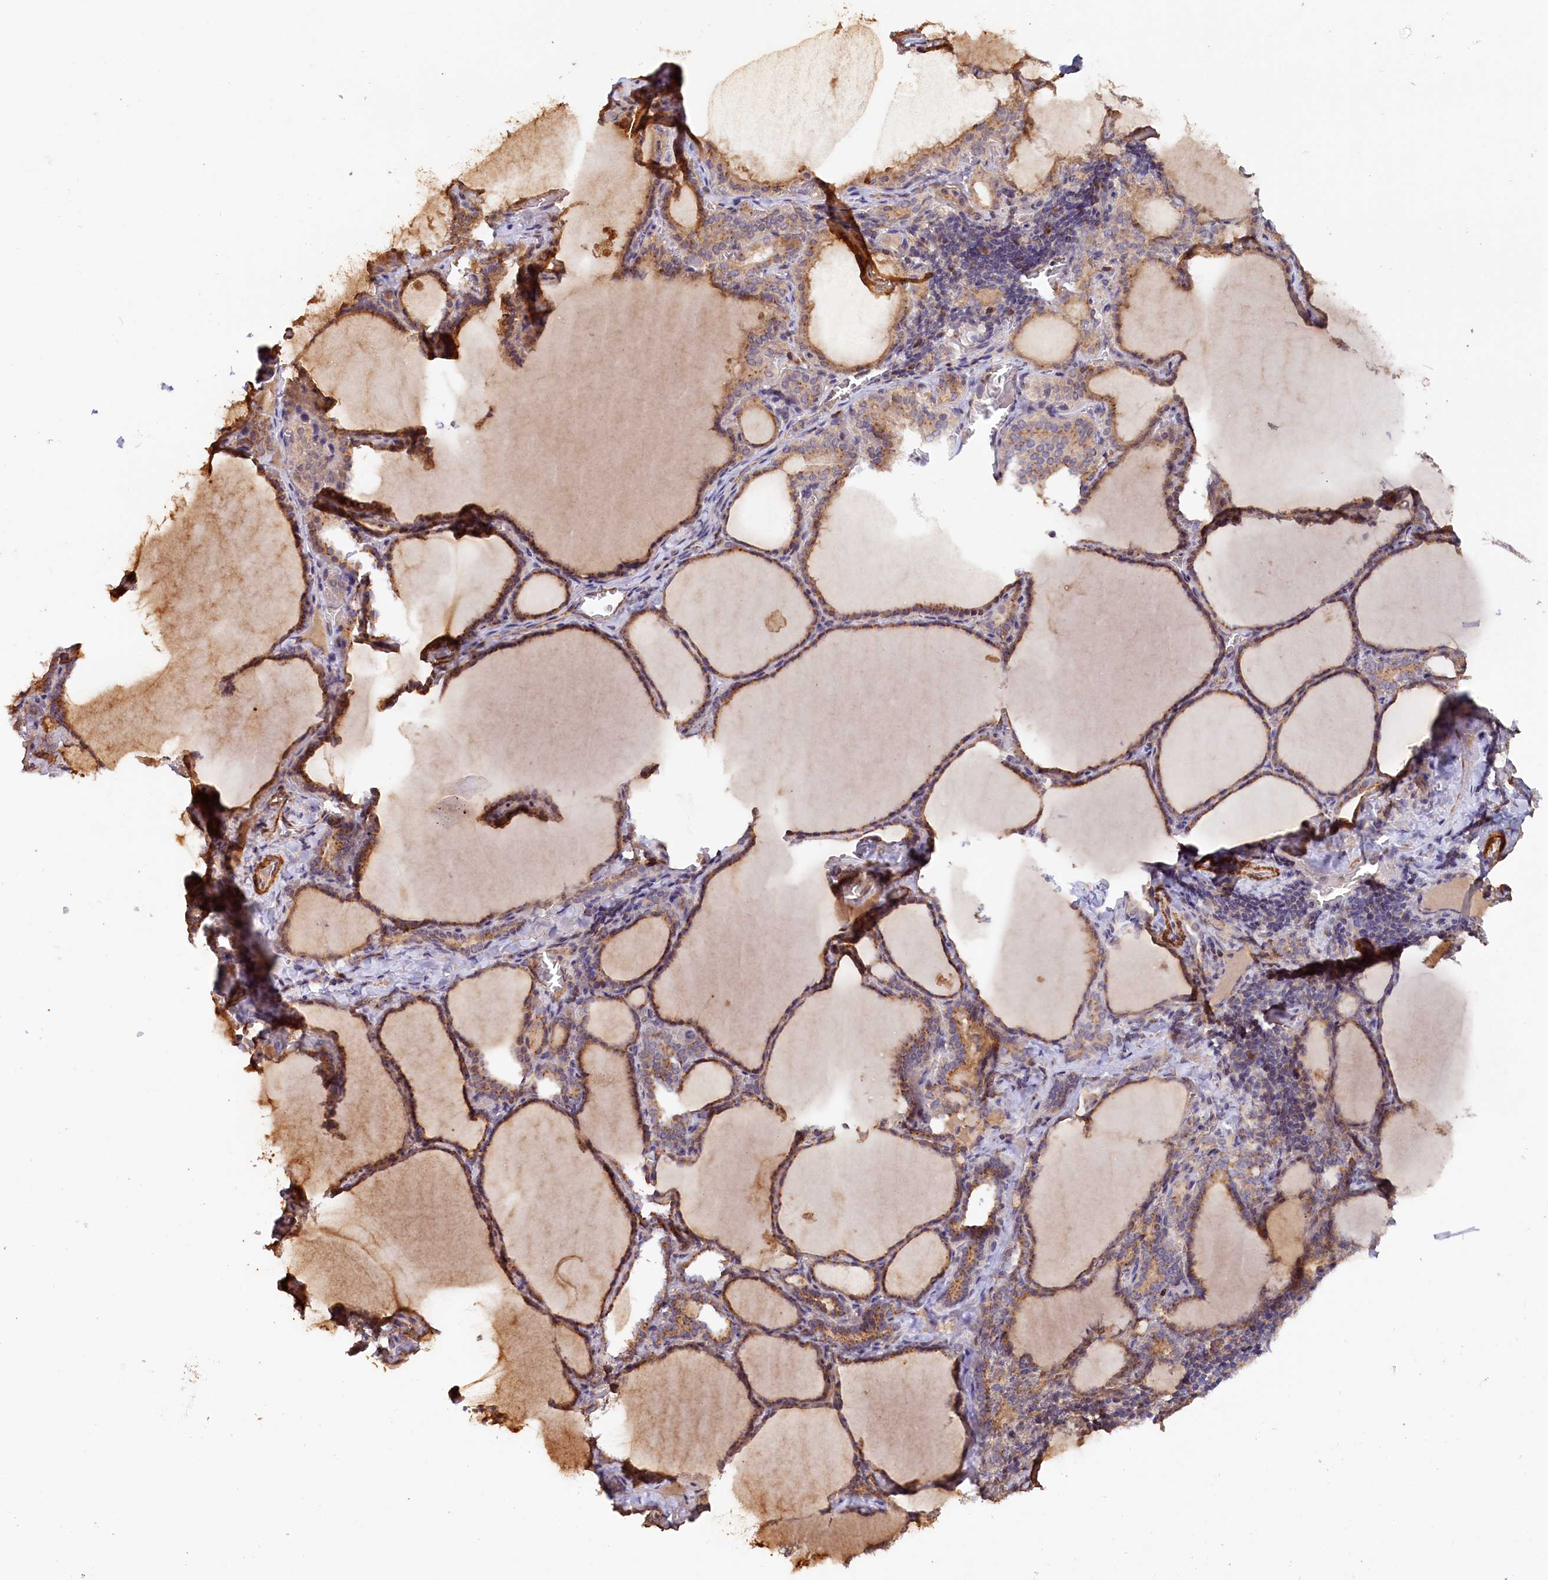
{"staining": {"intensity": "moderate", "quantity": ">75%", "location": "cytoplasmic/membranous"}, "tissue": "thyroid gland", "cell_type": "Glandular cells", "image_type": "normal", "snomed": [{"axis": "morphology", "description": "Normal tissue, NOS"}, {"axis": "topography", "description": "Thyroid gland"}], "caption": "The photomicrograph exhibits immunohistochemical staining of normal thyroid gland. There is moderate cytoplasmic/membranous expression is appreciated in about >75% of glandular cells.", "gene": "TANGO6", "patient": {"sex": "female", "age": 39}}